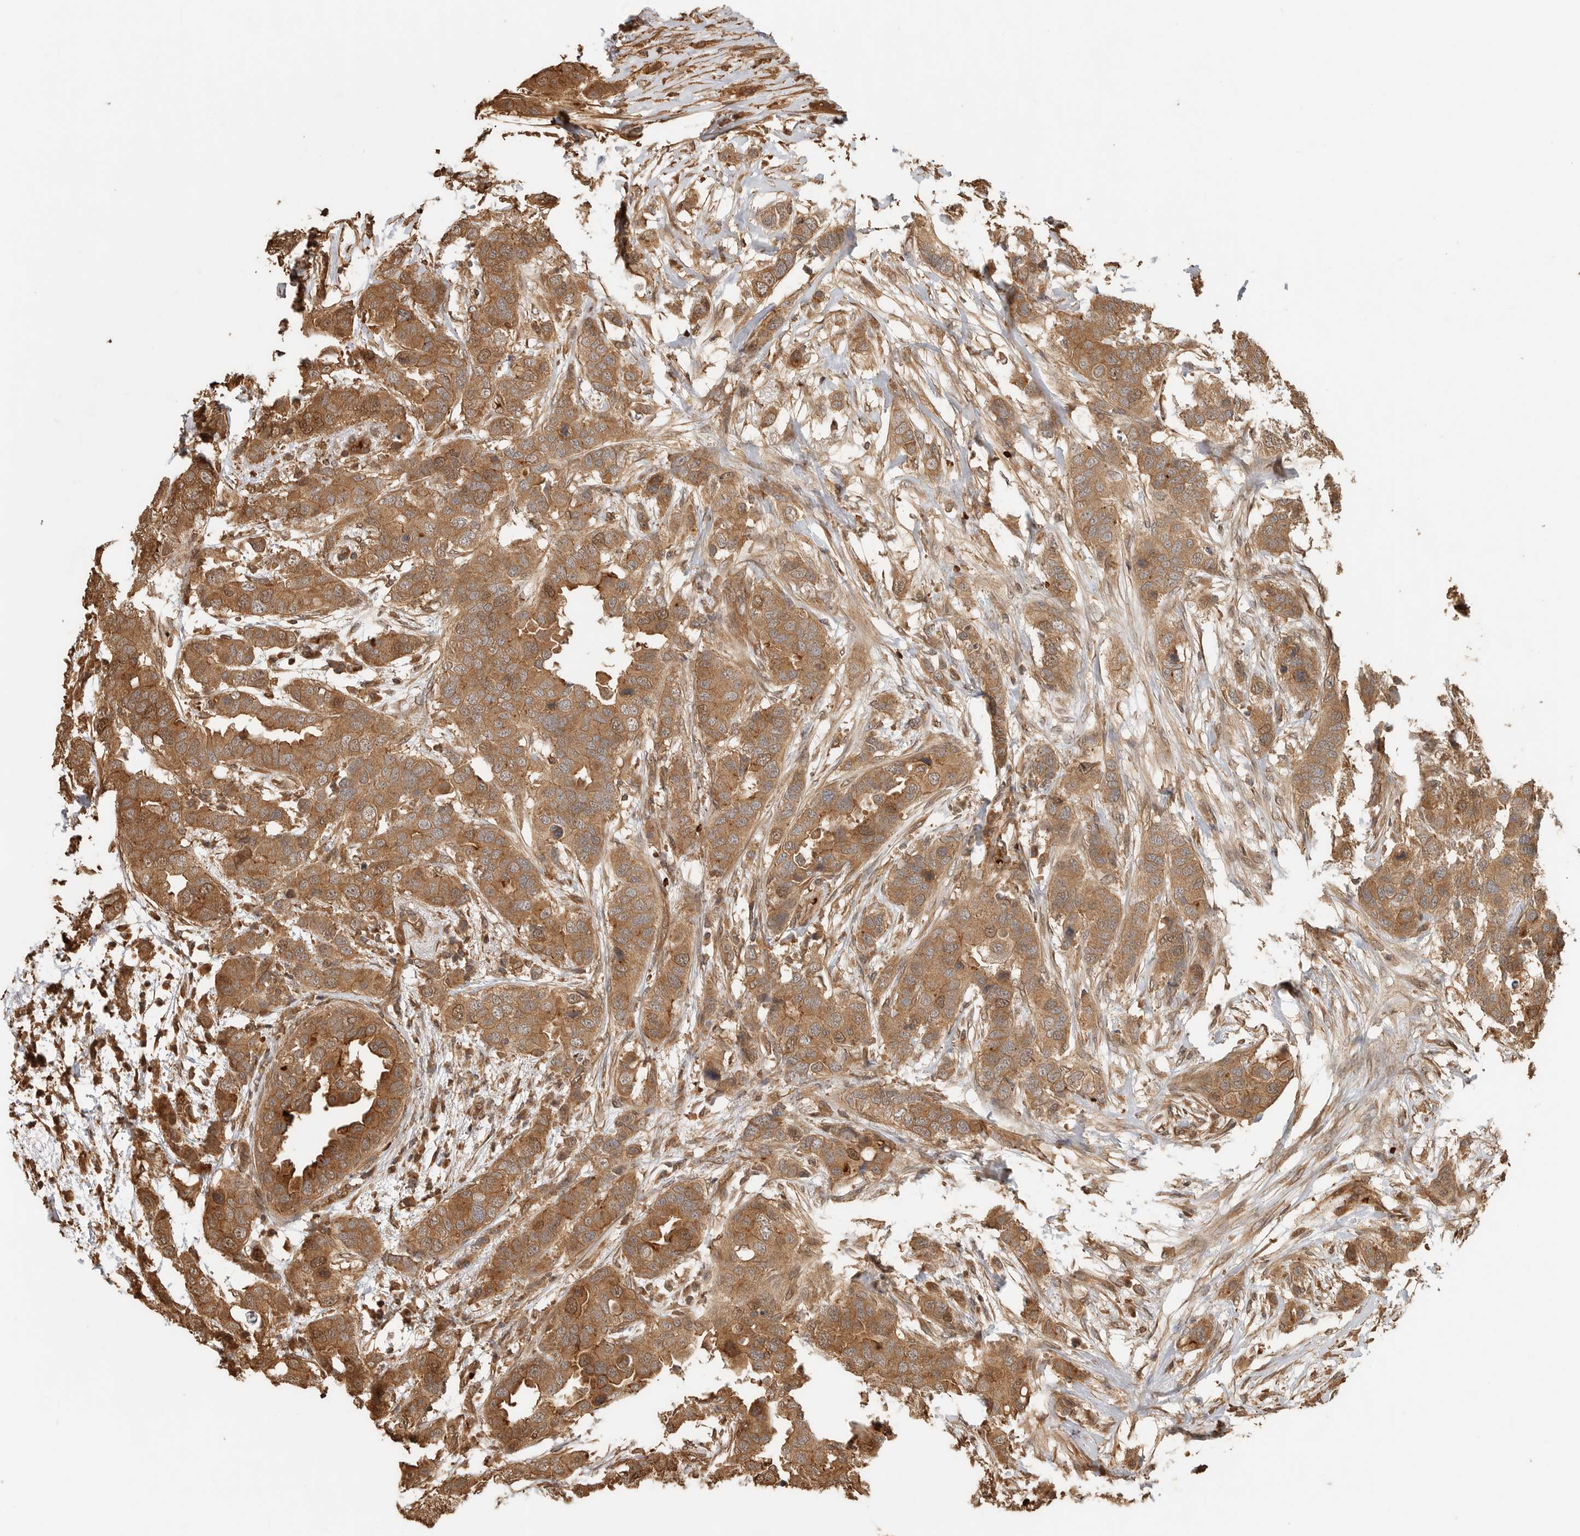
{"staining": {"intensity": "moderate", "quantity": ">75%", "location": "cytoplasmic/membranous"}, "tissue": "breast cancer", "cell_type": "Tumor cells", "image_type": "cancer", "snomed": [{"axis": "morphology", "description": "Duct carcinoma"}, {"axis": "topography", "description": "Breast"}], "caption": "This micrograph exhibits intraductal carcinoma (breast) stained with immunohistochemistry (IHC) to label a protein in brown. The cytoplasmic/membranous of tumor cells show moderate positivity for the protein. Nuclei are counter-stained blue.", "gene": "OTUD6B", "patient": {"sex": "female", "age": 50}}